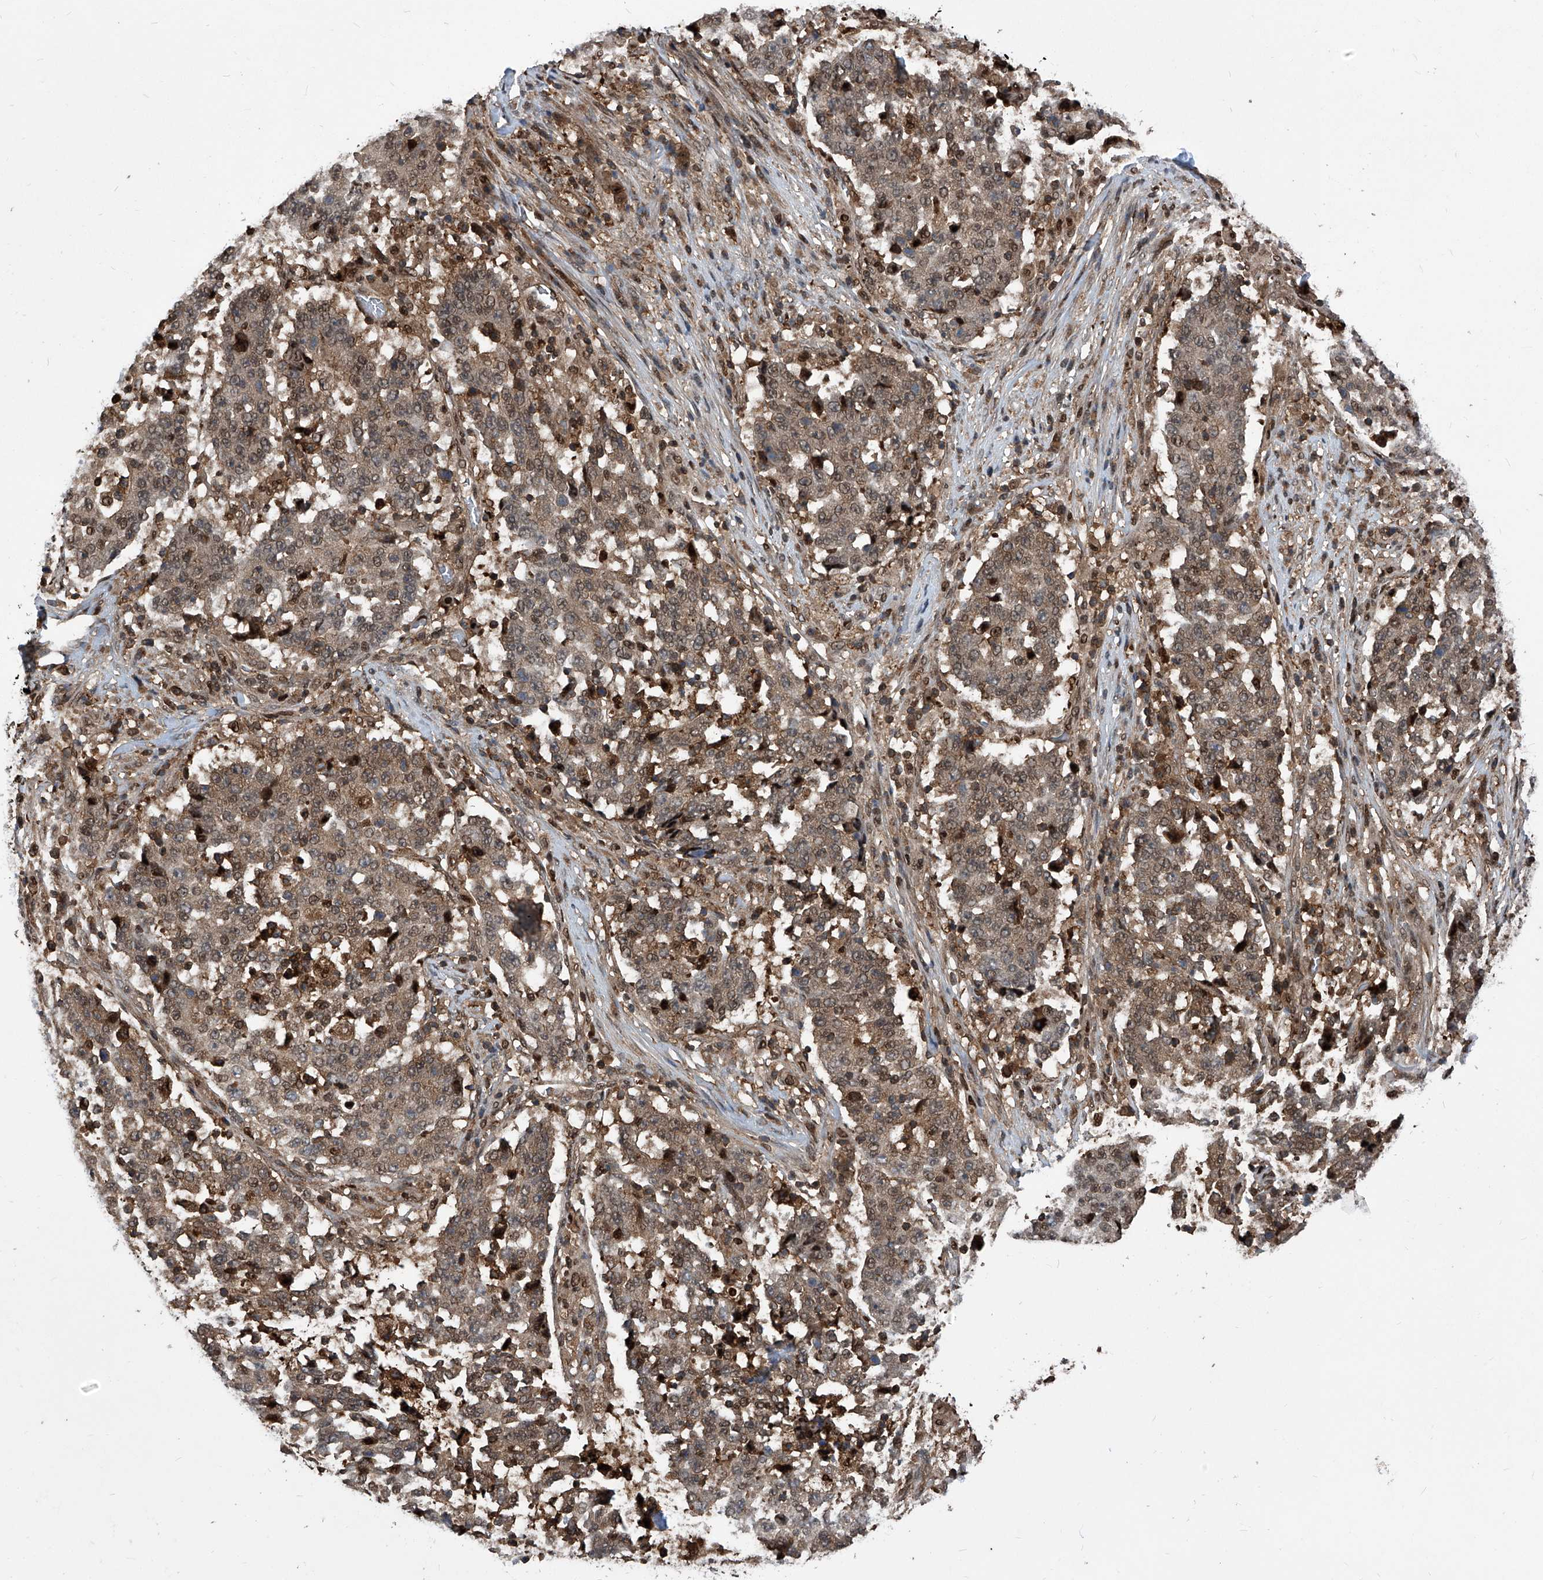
{"staining": {"intensity": "moderate", "quantity": "25%-75%", "location": "cytoplasmic/membranous,nuclear"}, "tissue": "stomach cancer", "cell_type": "Tumor cells", "image_type": "cancer", "snomed": [{"axis": "morphology", "description": "Adenocarcinoma, NOS"}, {"axis": "topography", "description": "Stomach"}], "caption": "Immunohistochemistry histopathology image of neoplastic tissue: human stomach cancer (adenocarcinoma) stained using immunohistochemistry reveals medium levels of moderate protein expression localized specifically in the cytoplasmic/membranous and nuclear of tumor cells, appearing as a cytoplasmic/membranous and nuclear brown color.", "gene": "PSMB1", "patient": {"sex": "male", "age": 59}}